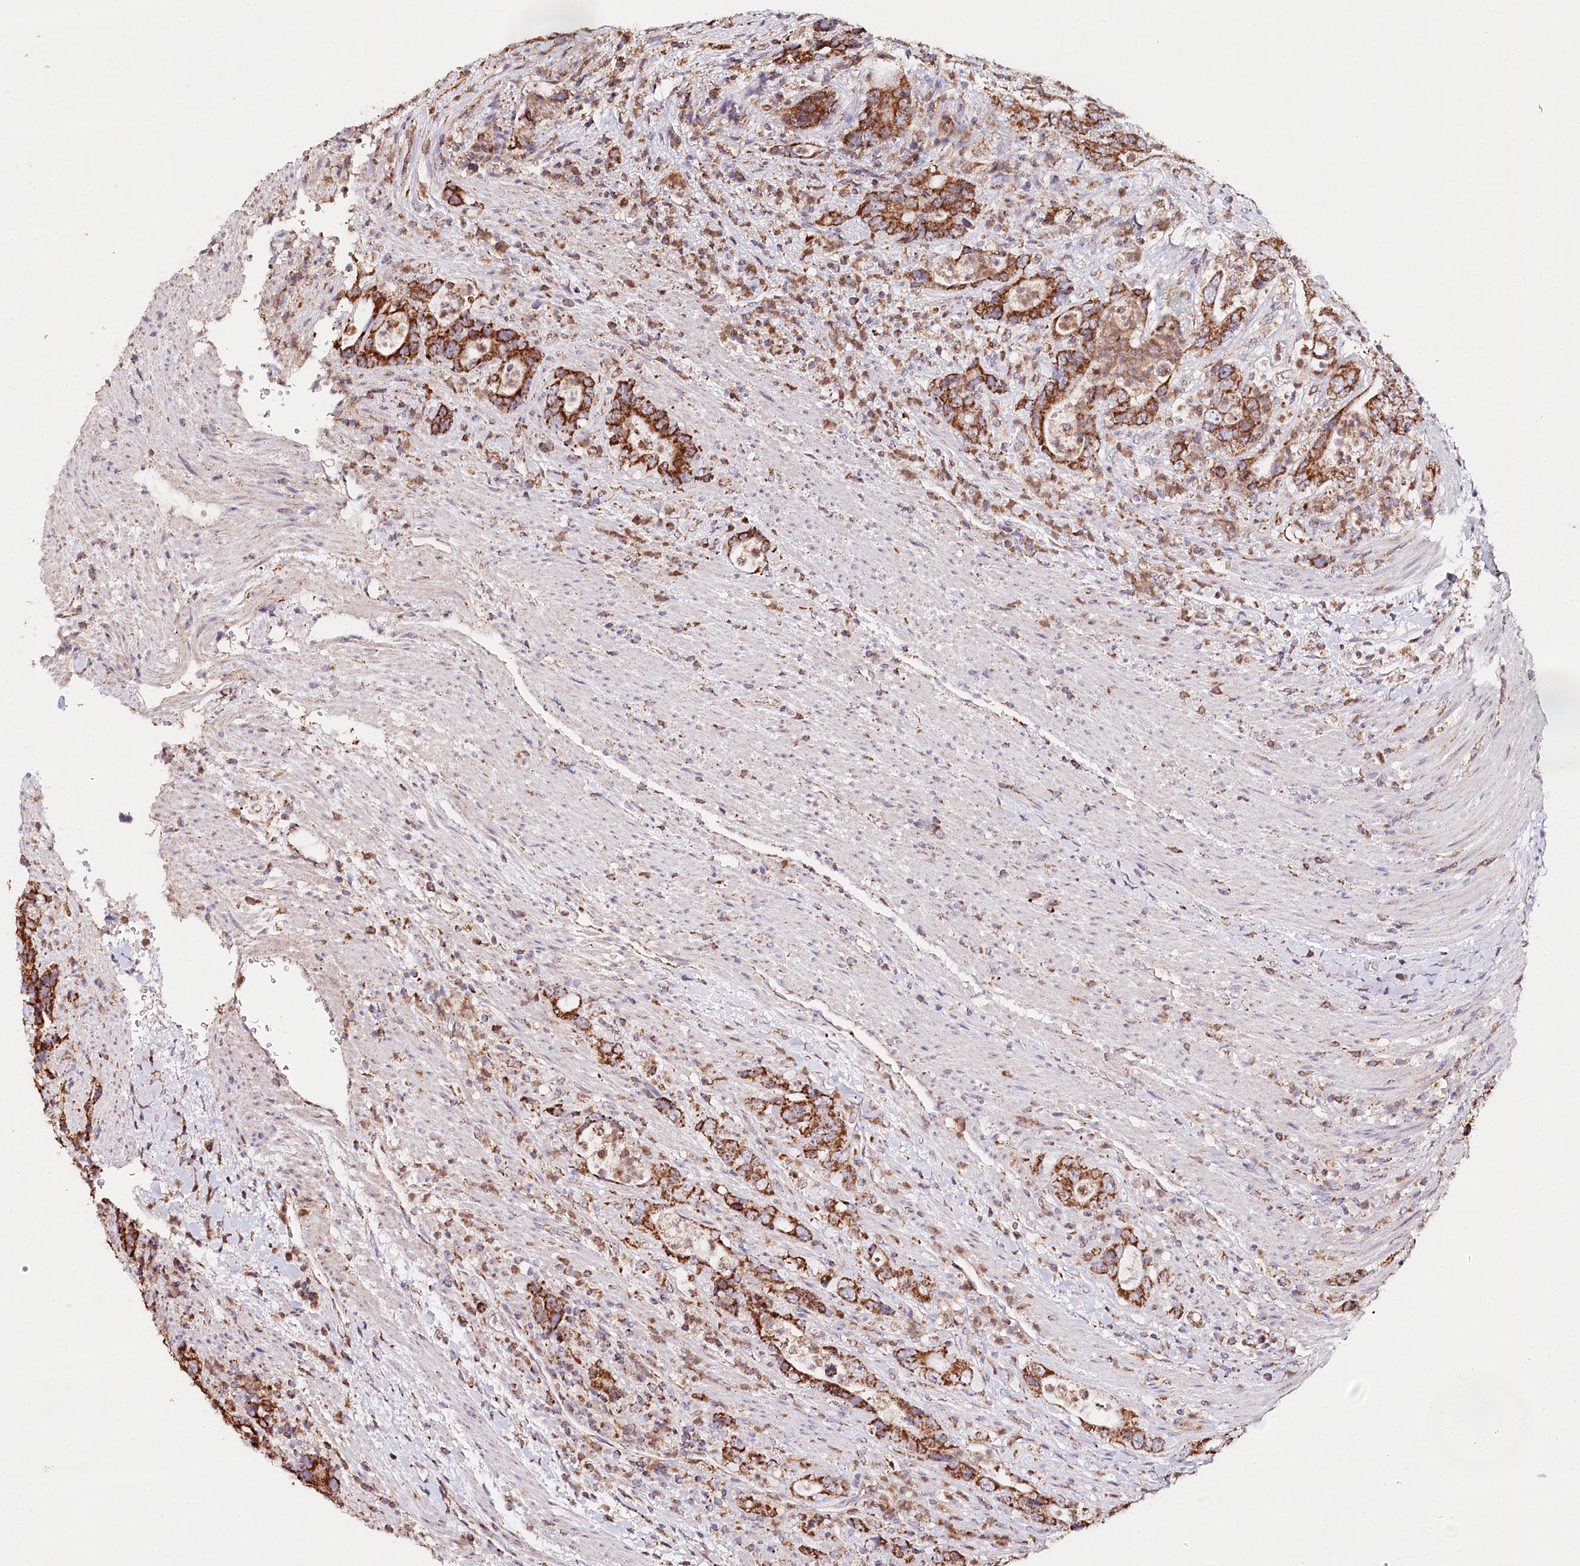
{"staining": {"intensity": "strong", "quantity": ">75%", "location": "cytoplasmic/membranous"}, "tissue": "colorectal cancer", "cell_type": "Tumor cells", "image_type": "cancer", "snomed": [{"axis": "morphology", "description": "Adenocarcinoma, NOS"}, {"axis": "topography", "description": "Colon"}], "caption": "There is high levels of strong cytoplasmic/membranous staining in tumor cells of colorectal cancer (adenocarcinoma), as demonstrated by immunohistochemical staining (brown color).", "gene": "MMP25", "patient": {"sex": "female", "age": 75}}